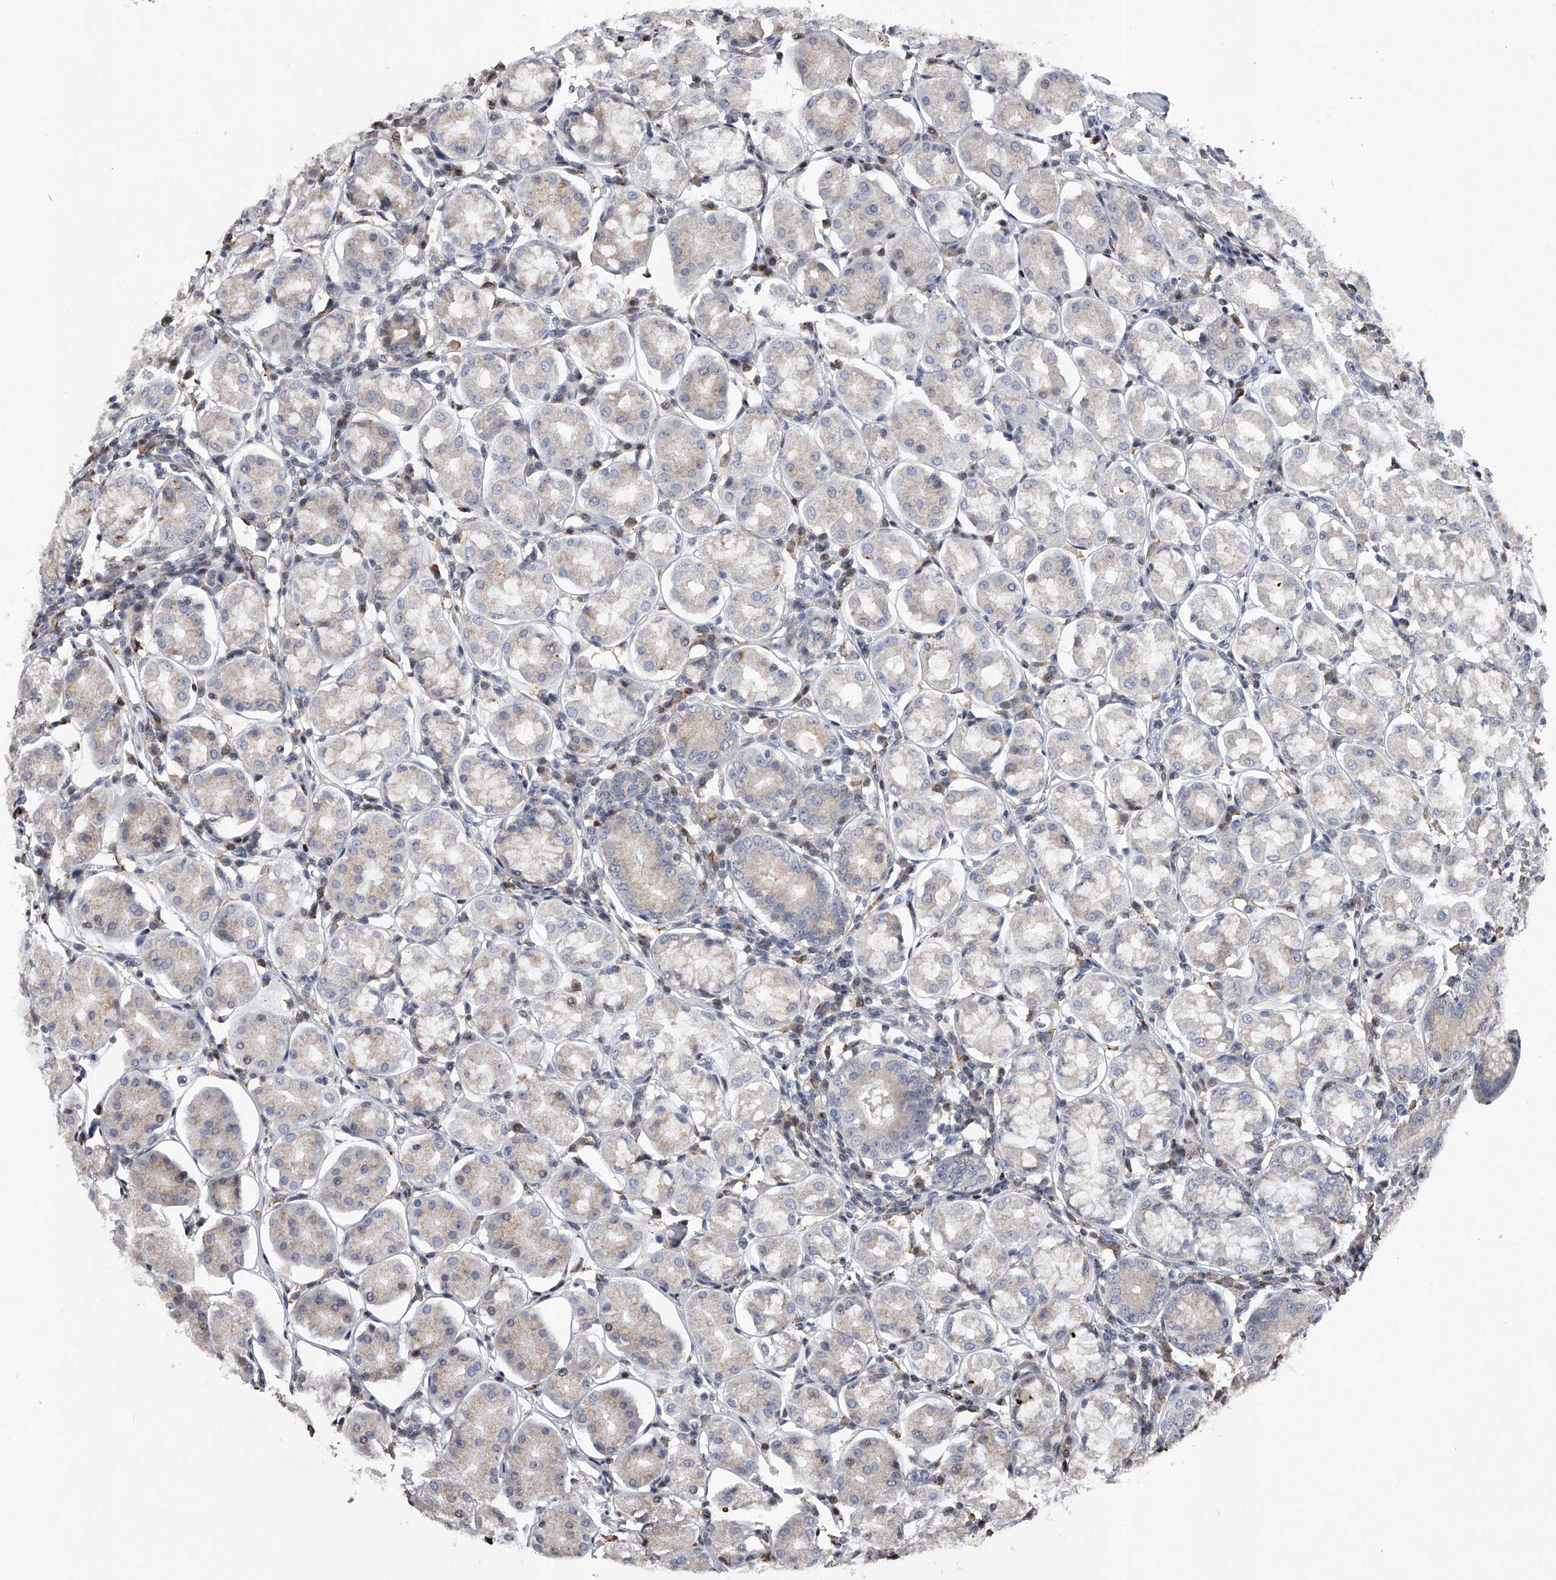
{"staining": {"intensity": "negative", "quantity": "none", "location": "none"}, "tissue": "stomach", "cell_type": "Glandular cells", "image_type": "normal", "snomed": [{"axis": "morphology", "description": "Normal tissue, NOS"}, {"axis": "topography", "description": "Stomach, lower"}], "caption": "This is an IHC histopathology image of normal stomach. There is no expression in glandular cells.", "gene": "RWDD2A", "patient": {"sex": "female", "age": 56}}